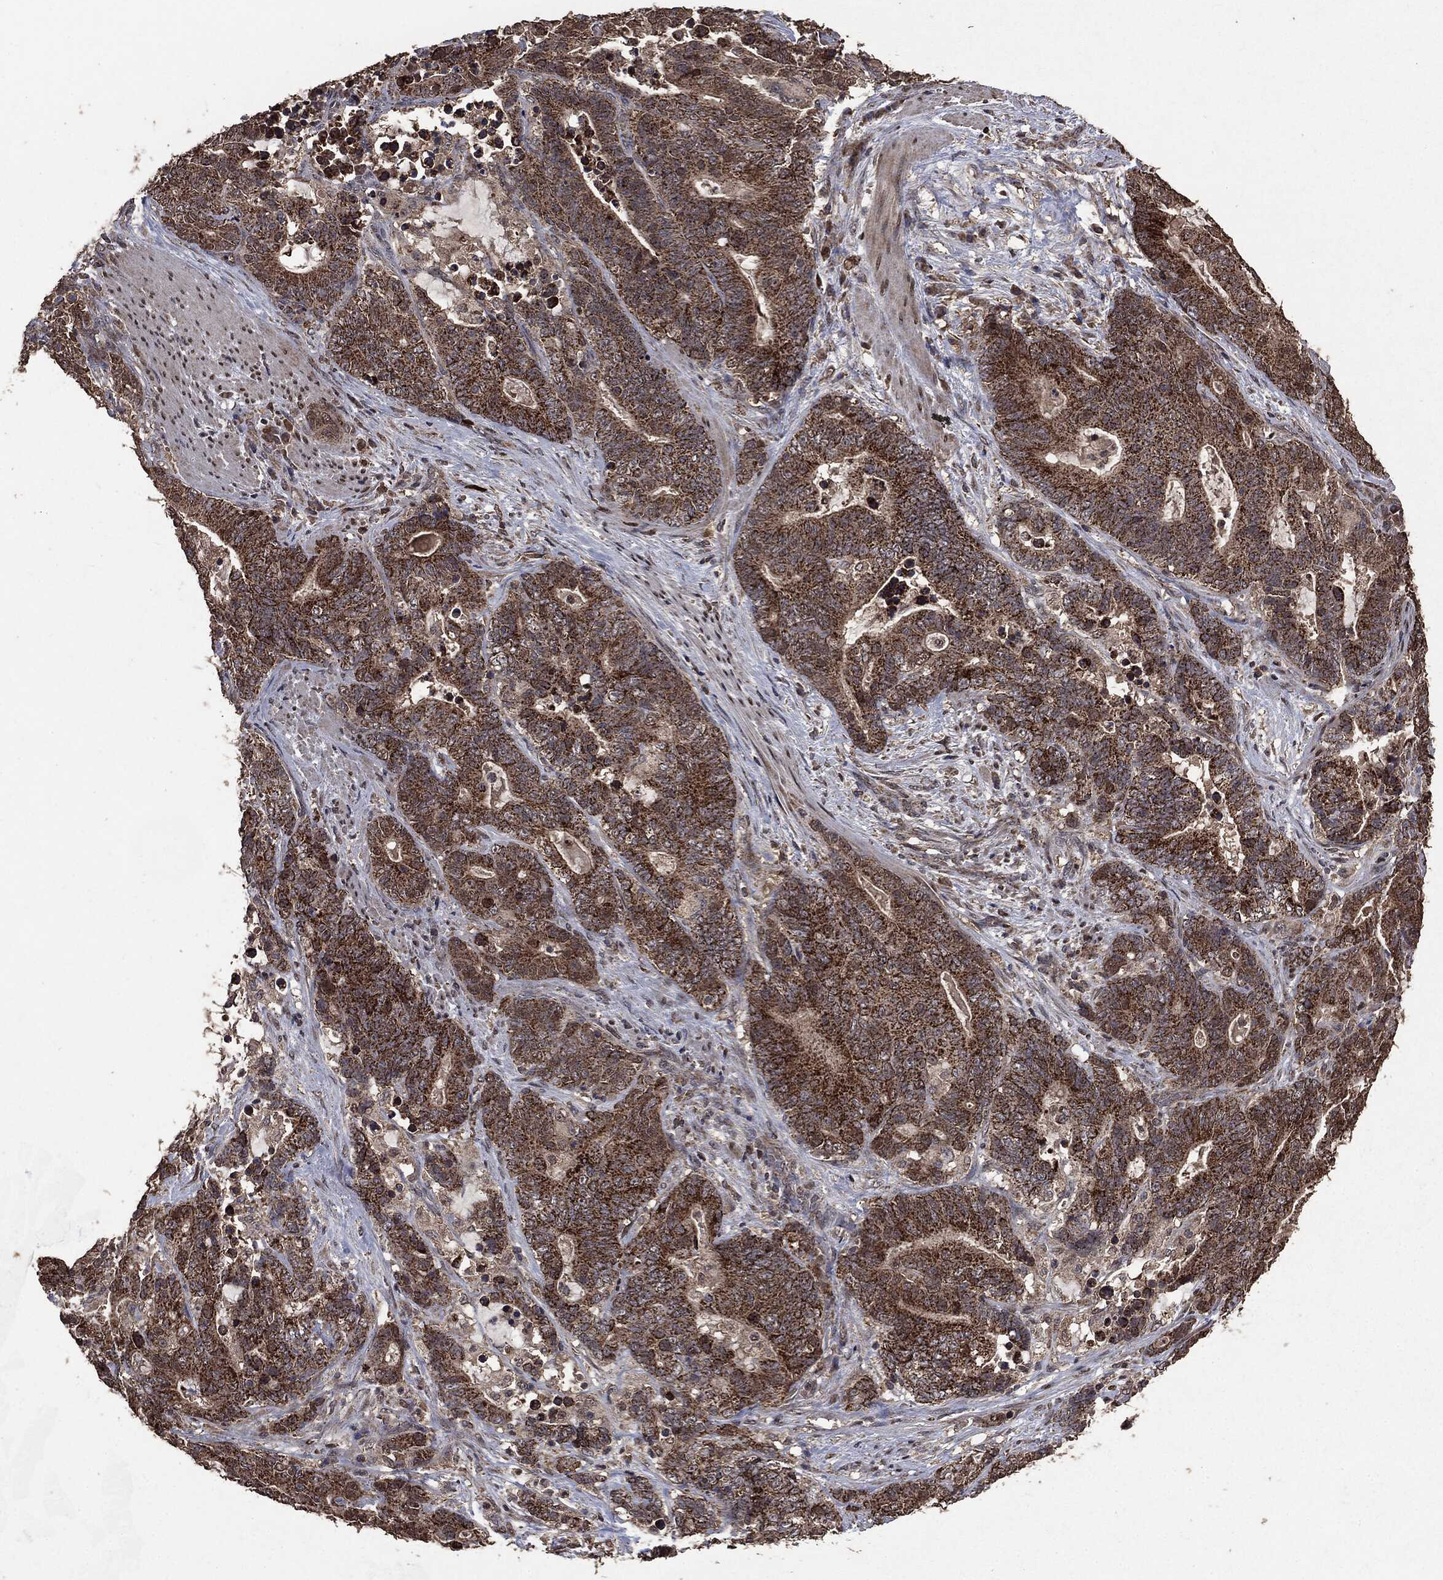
{"staining": {"intensity": "strong", "quantity": ">75%", "location": "cytoplasmic/membranous"}, "tissue": "stomach cancer", "cell_type": "Tumor cells", "image_type": "cancer", "snomed": [{"axis": "morphology", "description": "Normal tissue, NOS"}, {"axis": "morphology", "description": "Adenocarcinoma, NOS"}, {"axis": "topography", "description": "Stomach"}], "caption": "Immunohistochemical staining of adenocarcinoma (stomach) exhibits high levels of strong cytoplasmic/membranous staining in approximately >75% of tumor cells. (Stains: DAB (3,3'-diaminobenzidine) in brown, nuclei in blue, Microscopy: brightfield microscopy at high magnification).", "gene": "PPP6R2", "patient": {"sex": "female", "age": 64}}